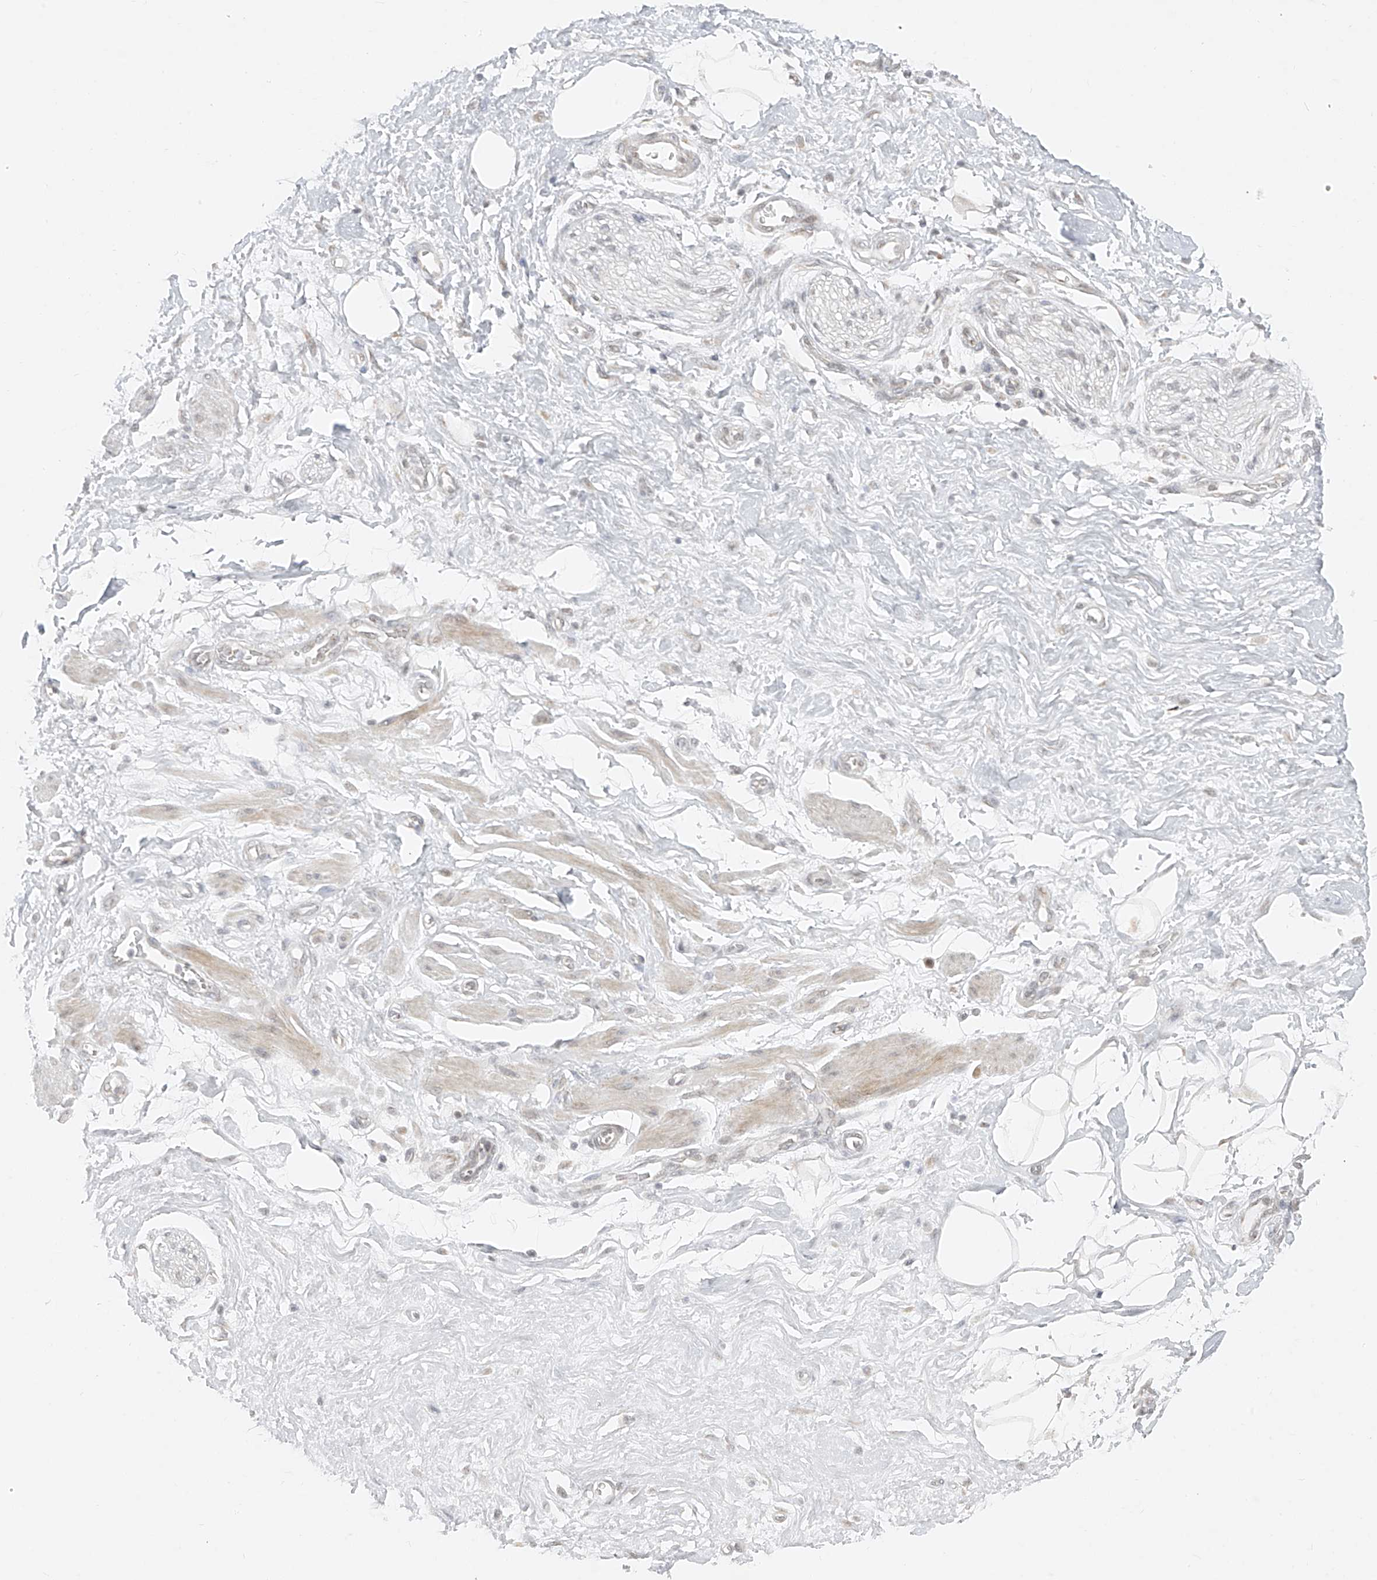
{"staining": {"intensity": "negative", "quantity": "none", "location": "none"}, "tissue": "adipose tissue", "cell_type": "Adipocytes", "image_type": "normal", "snomed": [{"axis": "morphology", "description": "Normal tissue, NOS"}, {"axis": "morphology", "description": "Adenocarcinoma, NOS"}, {"axis": "topography", "description": "Pancreas"}, {"axis": "topography", "description": "Peripheral nerve tissue"}], "caption": "IHC micrograph of unremarkable adipose tissue: adipose tissue stained with DAB (3,3'-diaminobenzidine) reveals no significant protein staining in adipocytes.", "gene": "DYRK1B", "patient": {"sex": "male", "age": 59}}